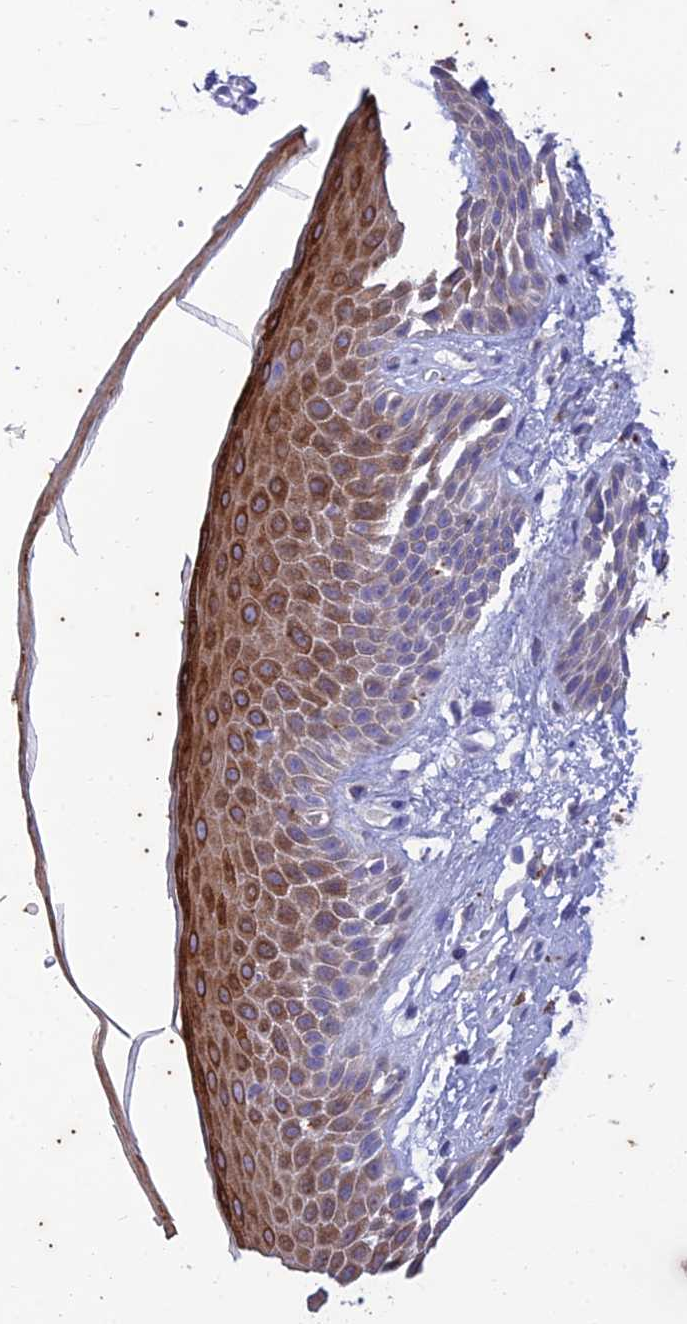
{"staining": {"intensity": "moderate", "quantity": "25%-75%", "location": "cytoplasmic/membranous"}, "tissue": "skin", "cell_type": "Epidermal cells", "image_type": "normal", "snomed": [{"axis": "morphology", "description": "Normal tissue, NOS"}, {"axis": "topography", "description": "Anal"}], "caption": "The micrograph displays a brown stain indicating the presence of a protein in the cytoplasmic/membranous of epidermal cells in skin.", "gene": "TMEM40", "patient": {"sex": "male", "age": 74}}